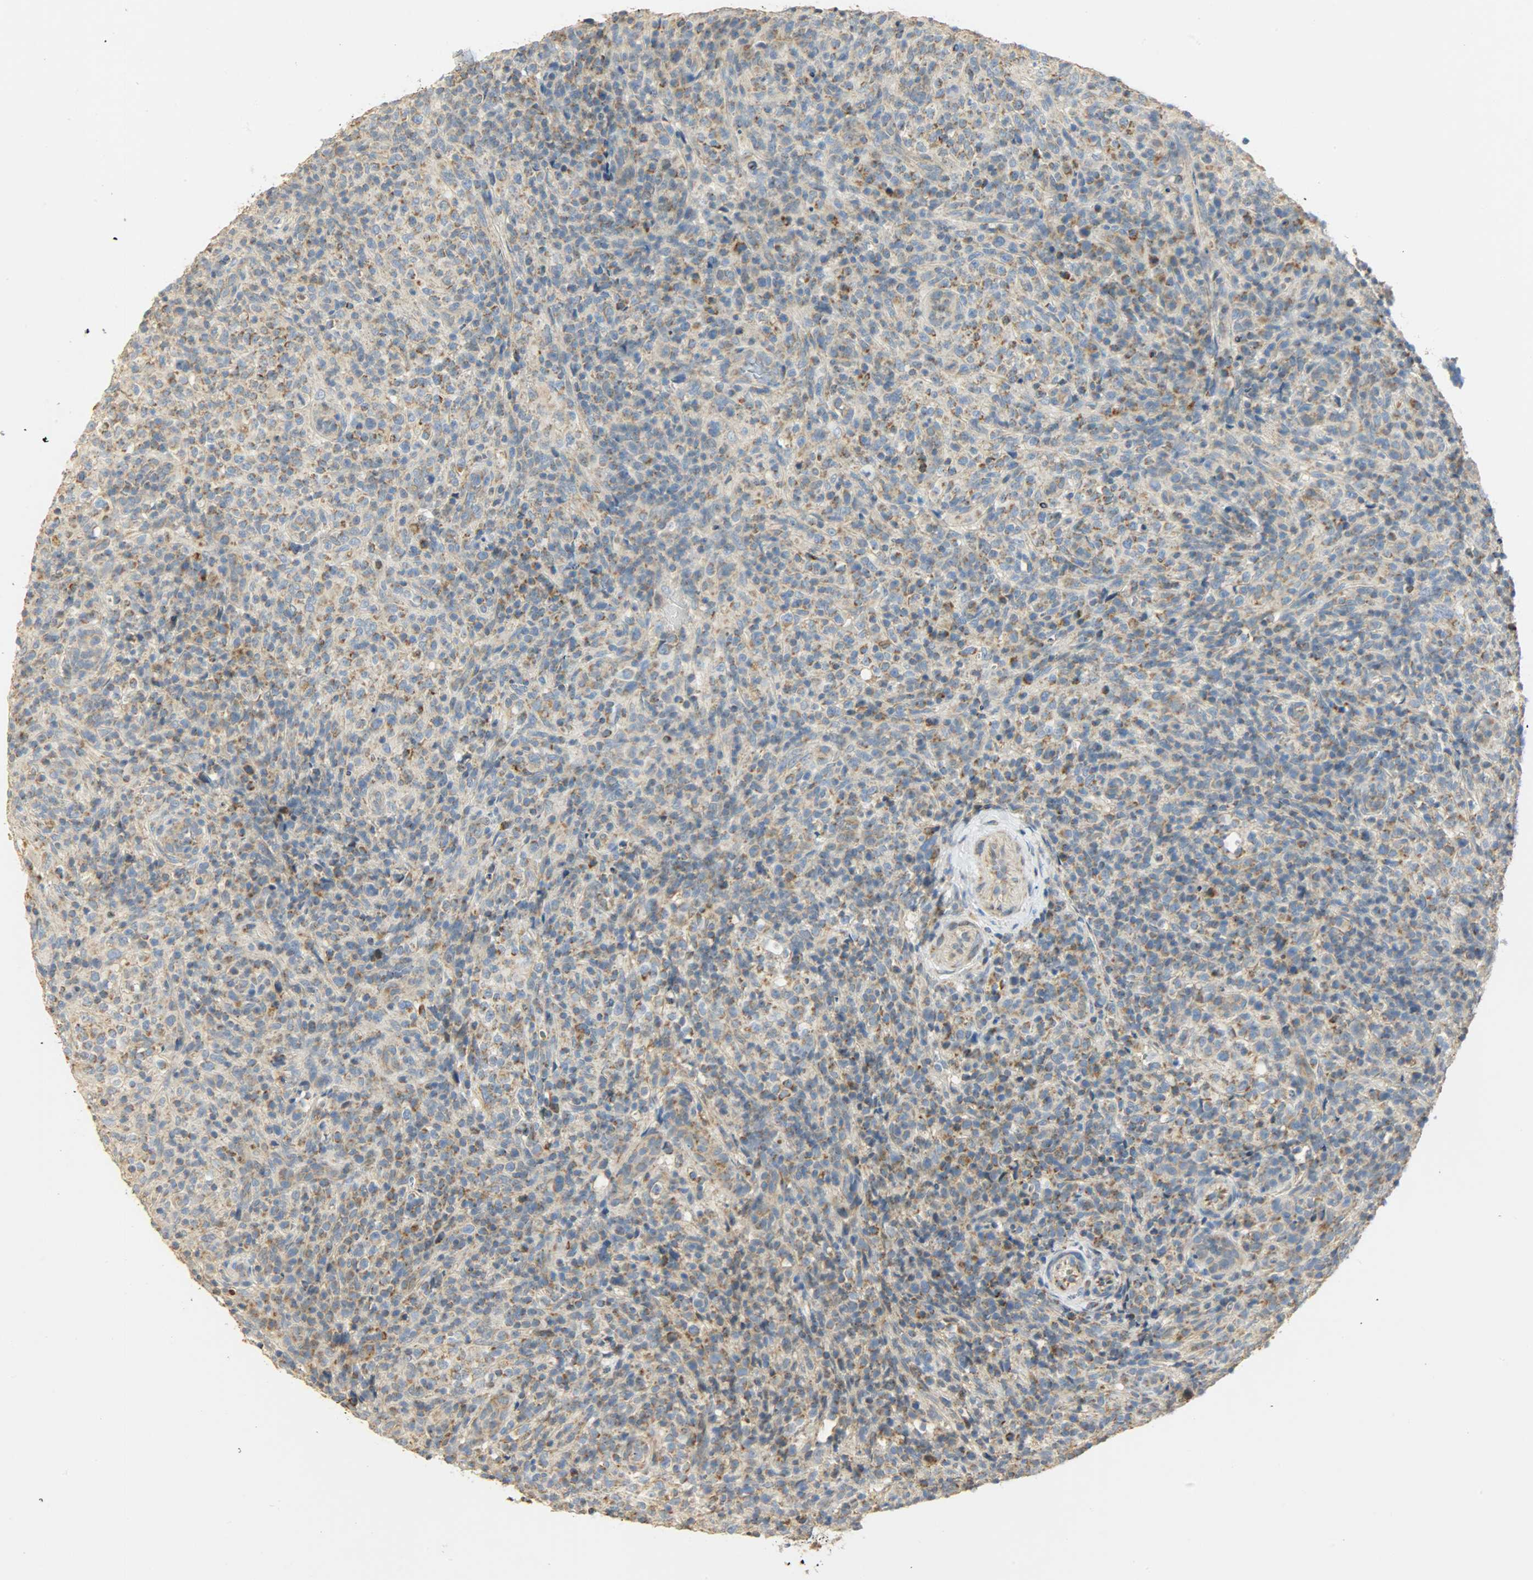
{"staining": {"intensity": "moderate", "quantity": "25%-75%", "location": "cytoplasmic/membranous"}, "tissue": "lymphoma", "cell_type": "Tumor cells", "image_type": "cancer", "snomed": [{"axis": "morphology", "description": "Malignant lymphoma, non-Hodgkin's type, High grade"}, {"axis": "topography", "description": "Lymph node"}], "caption": "About 25%-75% of tumor cells in human lymphoma exhibit moderate cytoplasmic/membranous protein staining as visualized by brown immunohistochemical staining.", "gene": "NNT", "patient": {"sex": "female", "age": 76}}